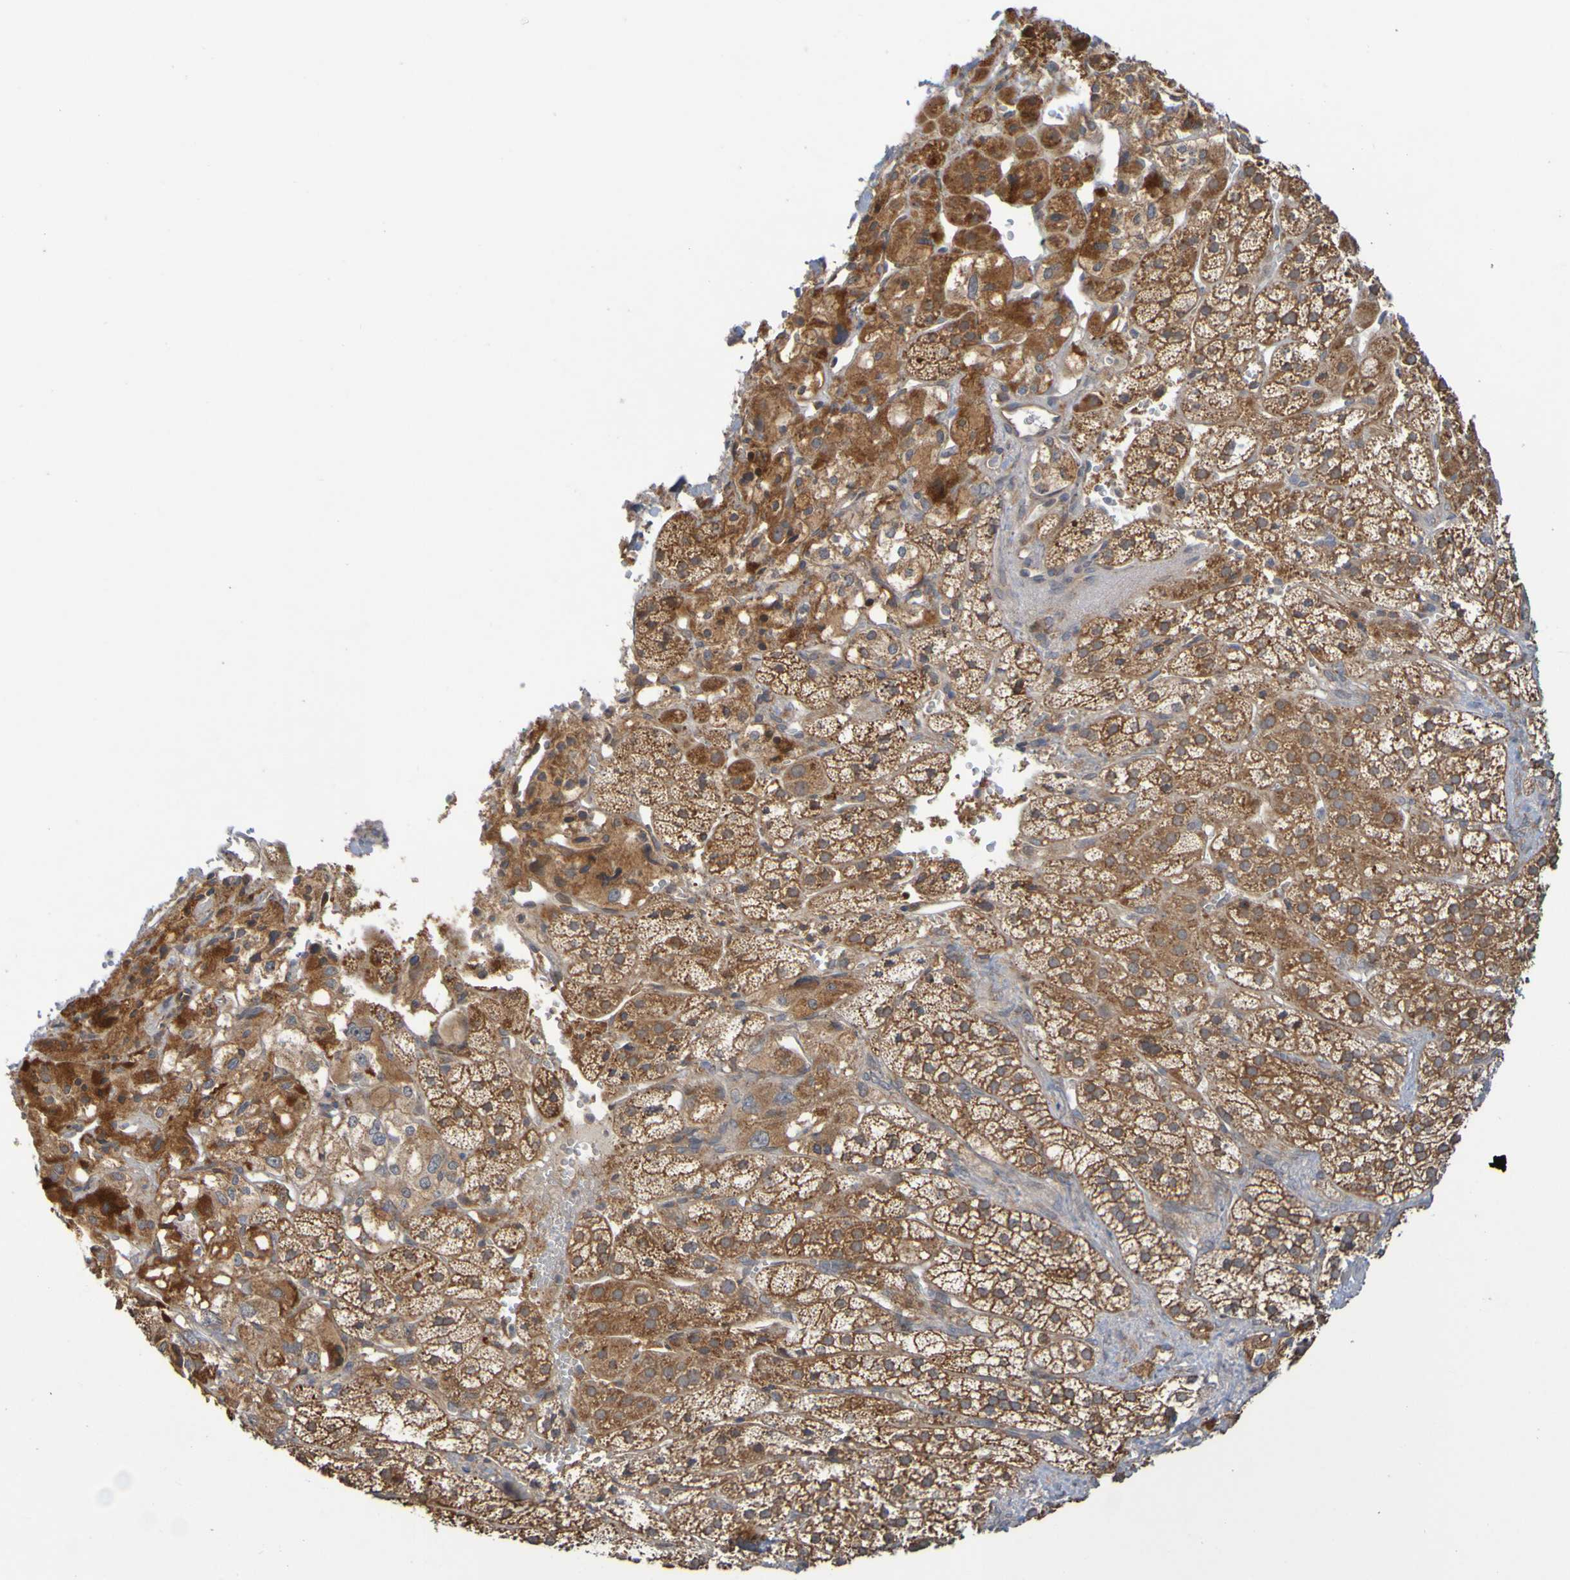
{"staining": {"intensity": "moderate", "quantity": ">75%", "location": "cytoplasmic/membranous"}, "tissue": "adrenal gland", "cell_type": "Glandular cells", "image_type": "normal", "snomed": [{"axis": "morphology", "description": "Normal tissue, NOS"}, {"axis": "topography", "description": "Adrenal gland"}], "caption": "Adrenal gland stained with immunohistochemistry shows moderate cytoplasmic/membranous expression in about >75% of glandular cells.", "gene": "TMBIM1", "patient": {"sex": "male", "age": 56}}